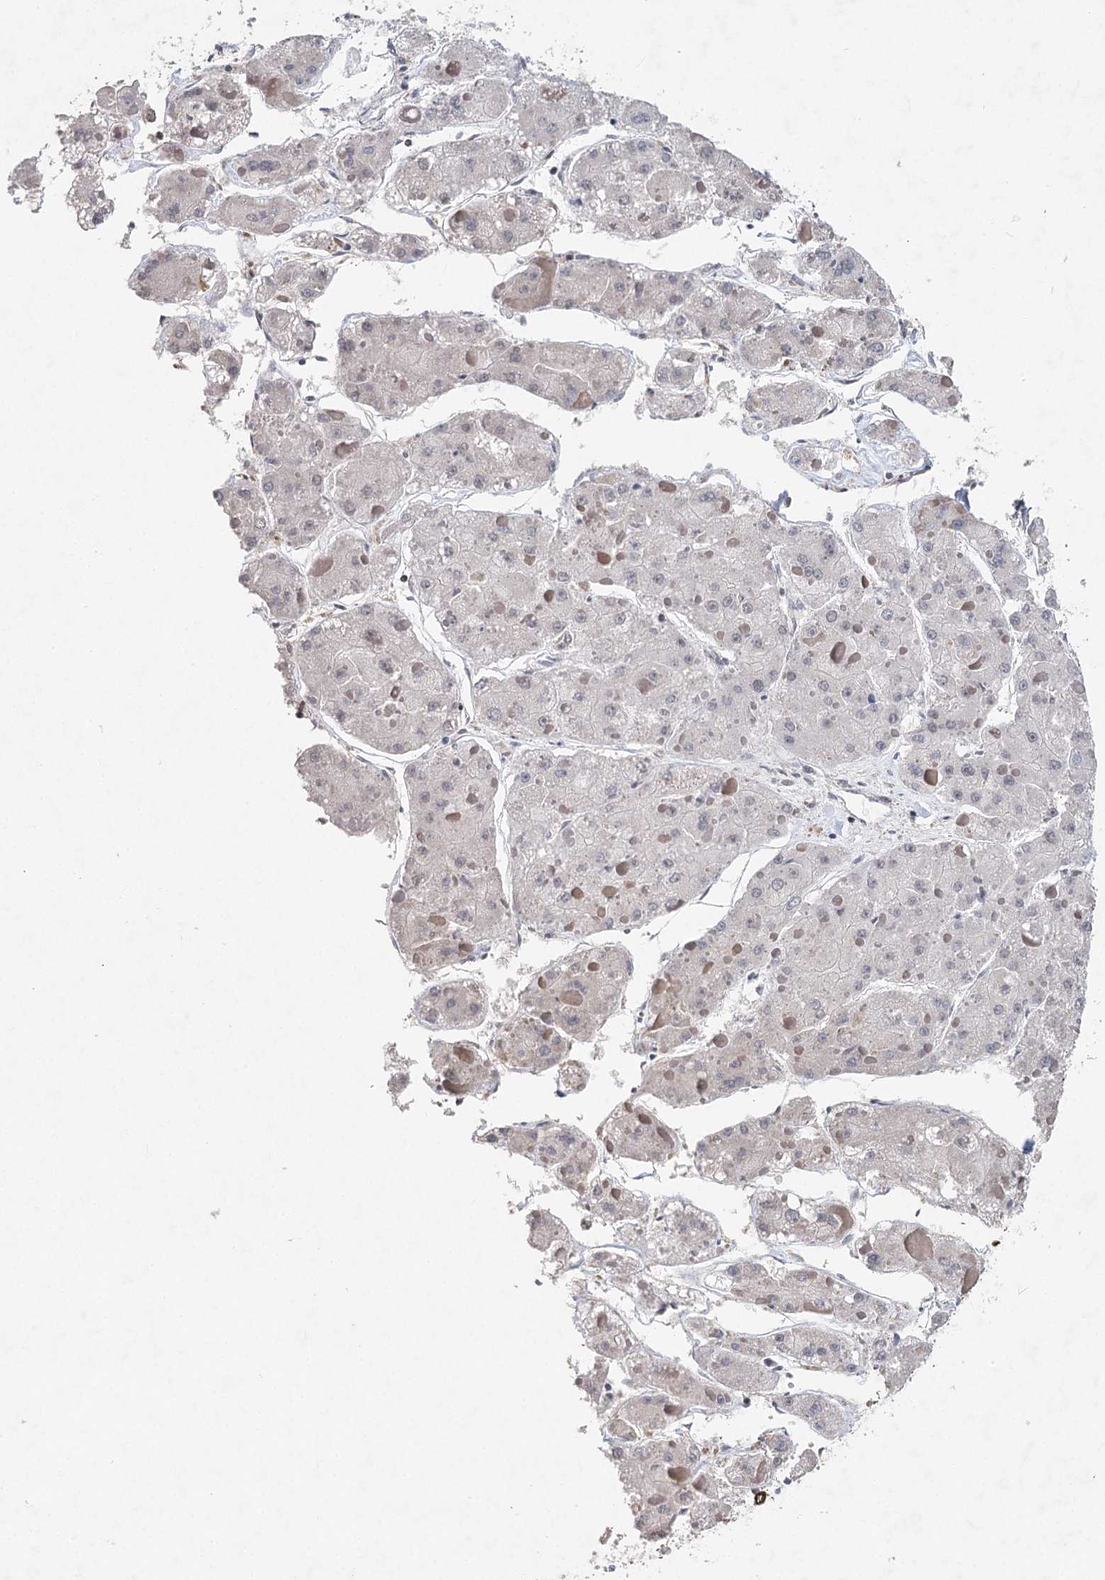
{"staining": {"intensity": "negative", "quantity": "none", "location": "none"}, "tissue": "liver cancer", "cell_type": "Tumor cells", "image_type": "cancer", "snomed": [{"axis": "morphology", "description": "Carcinoma, Hepatocellular, NOS"}, {"axis": "topography", "description": "Liver"}], "caption": "A high-resolution image shows immunohistochemistry (IHC) staining of liver cancer (hepatocellular carcinoma), which exhibits no significant staining in tumor cells.", "gene": "FRMD4A", "patient": {"sex": "female", "age": 73}}